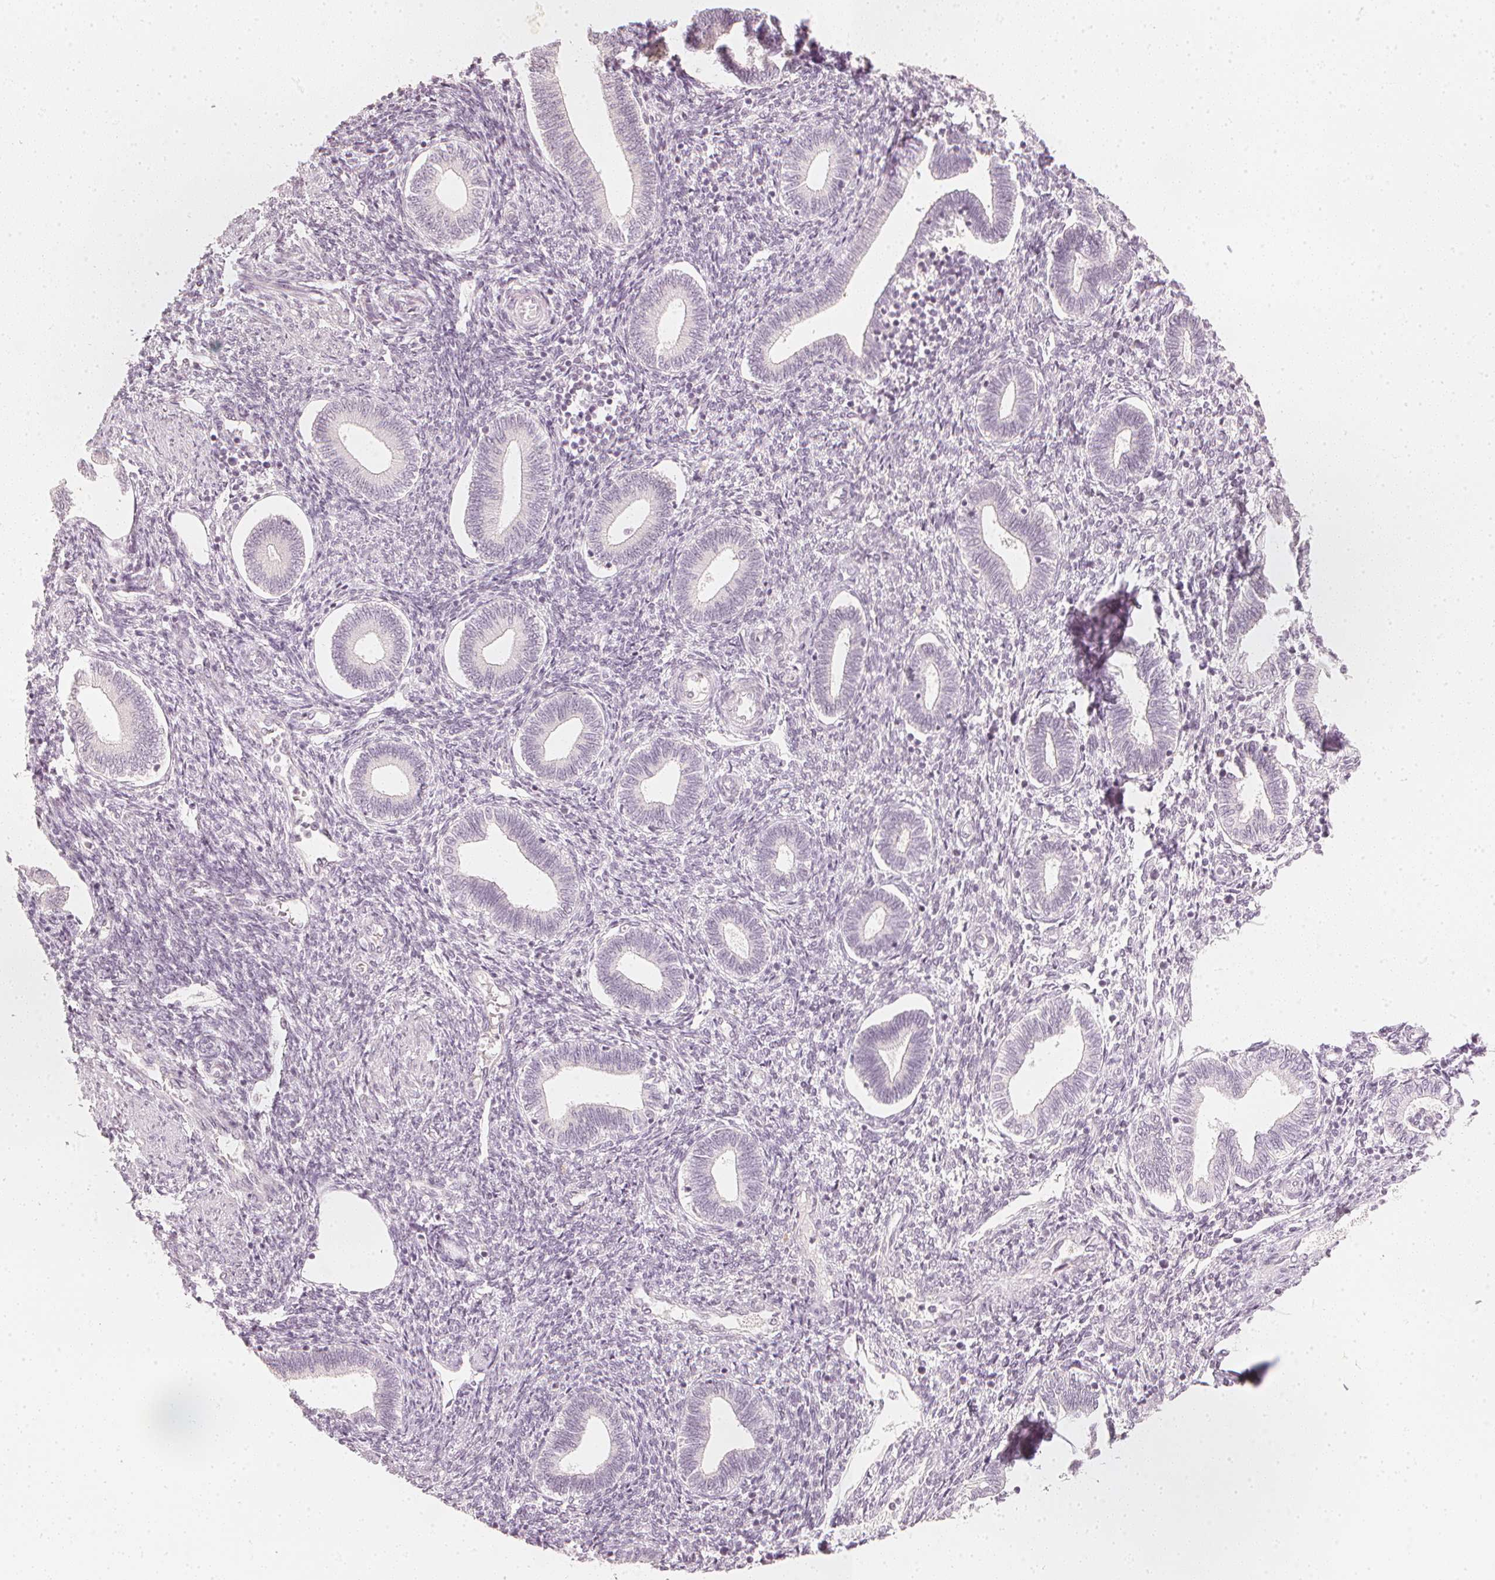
{"staining": {"intensity": "negative", "quantity": "none", "location": "none"}, "tissue": "endometrium", "cell_type": "Cells in endometrial stroma", "image_type": "normal", "snomed": [{"axis": "morphology", "description": "Normal tissue, NOS"}, {"axis": "topography", "description": "Endometrium"}], "caption": "This photomicrograph is of normal endometrium stained with immunohistochemistry (IHC) to label a protein in brown with the nuclei are counter-stained blue. There is no expression in cells in endometrial stroma. The staining was performed using DAB (3,3'-diaminobenzidine) to visualize the protein expression in brown, while the nuclei were stained in blue with hematoxylin (Magnification: 20x).", "gene": "CALB1", "patient": {"sex": "female", "age": 42}}